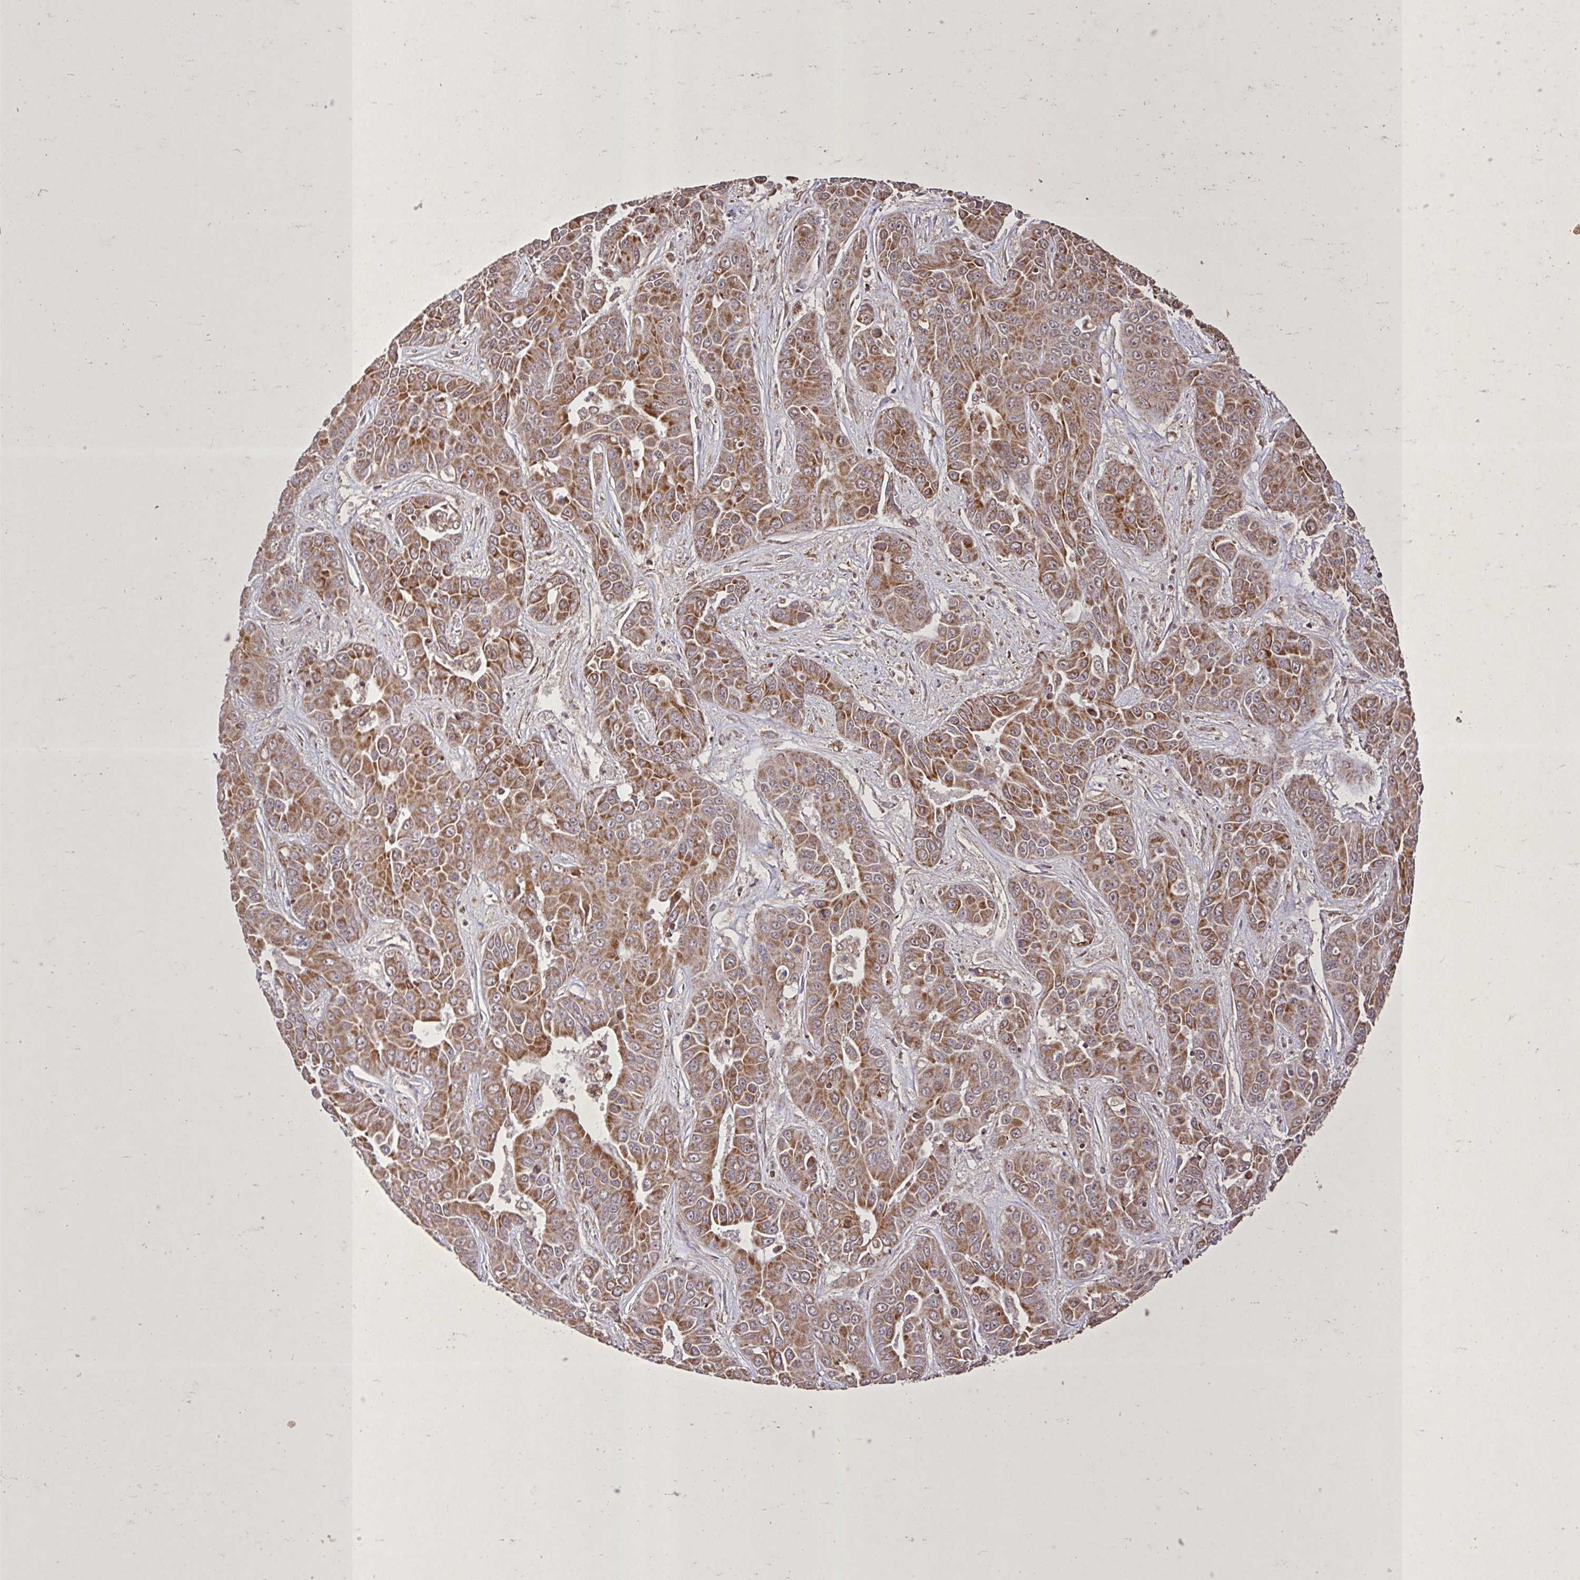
{"staining": {"intensity": "moderate", "quantity": ">75%", "location": "cytoplasmic/membranous"}, "tissue": "liver cancer", "cell_type": "Tumor cells", "image_type": "cancer", "snomed": [{"axis": "morphology", "description": "Cholangiocarcinoma"}, {"axis": "topography", "description": "Liver"}], "caption": "The immunohistochemical stain labels moderate cytoplasmic/membranous staining in tumor cells of liver cancer tissue.", "gene": "AGK", "patient": {"sex": "female", "age": 52}}